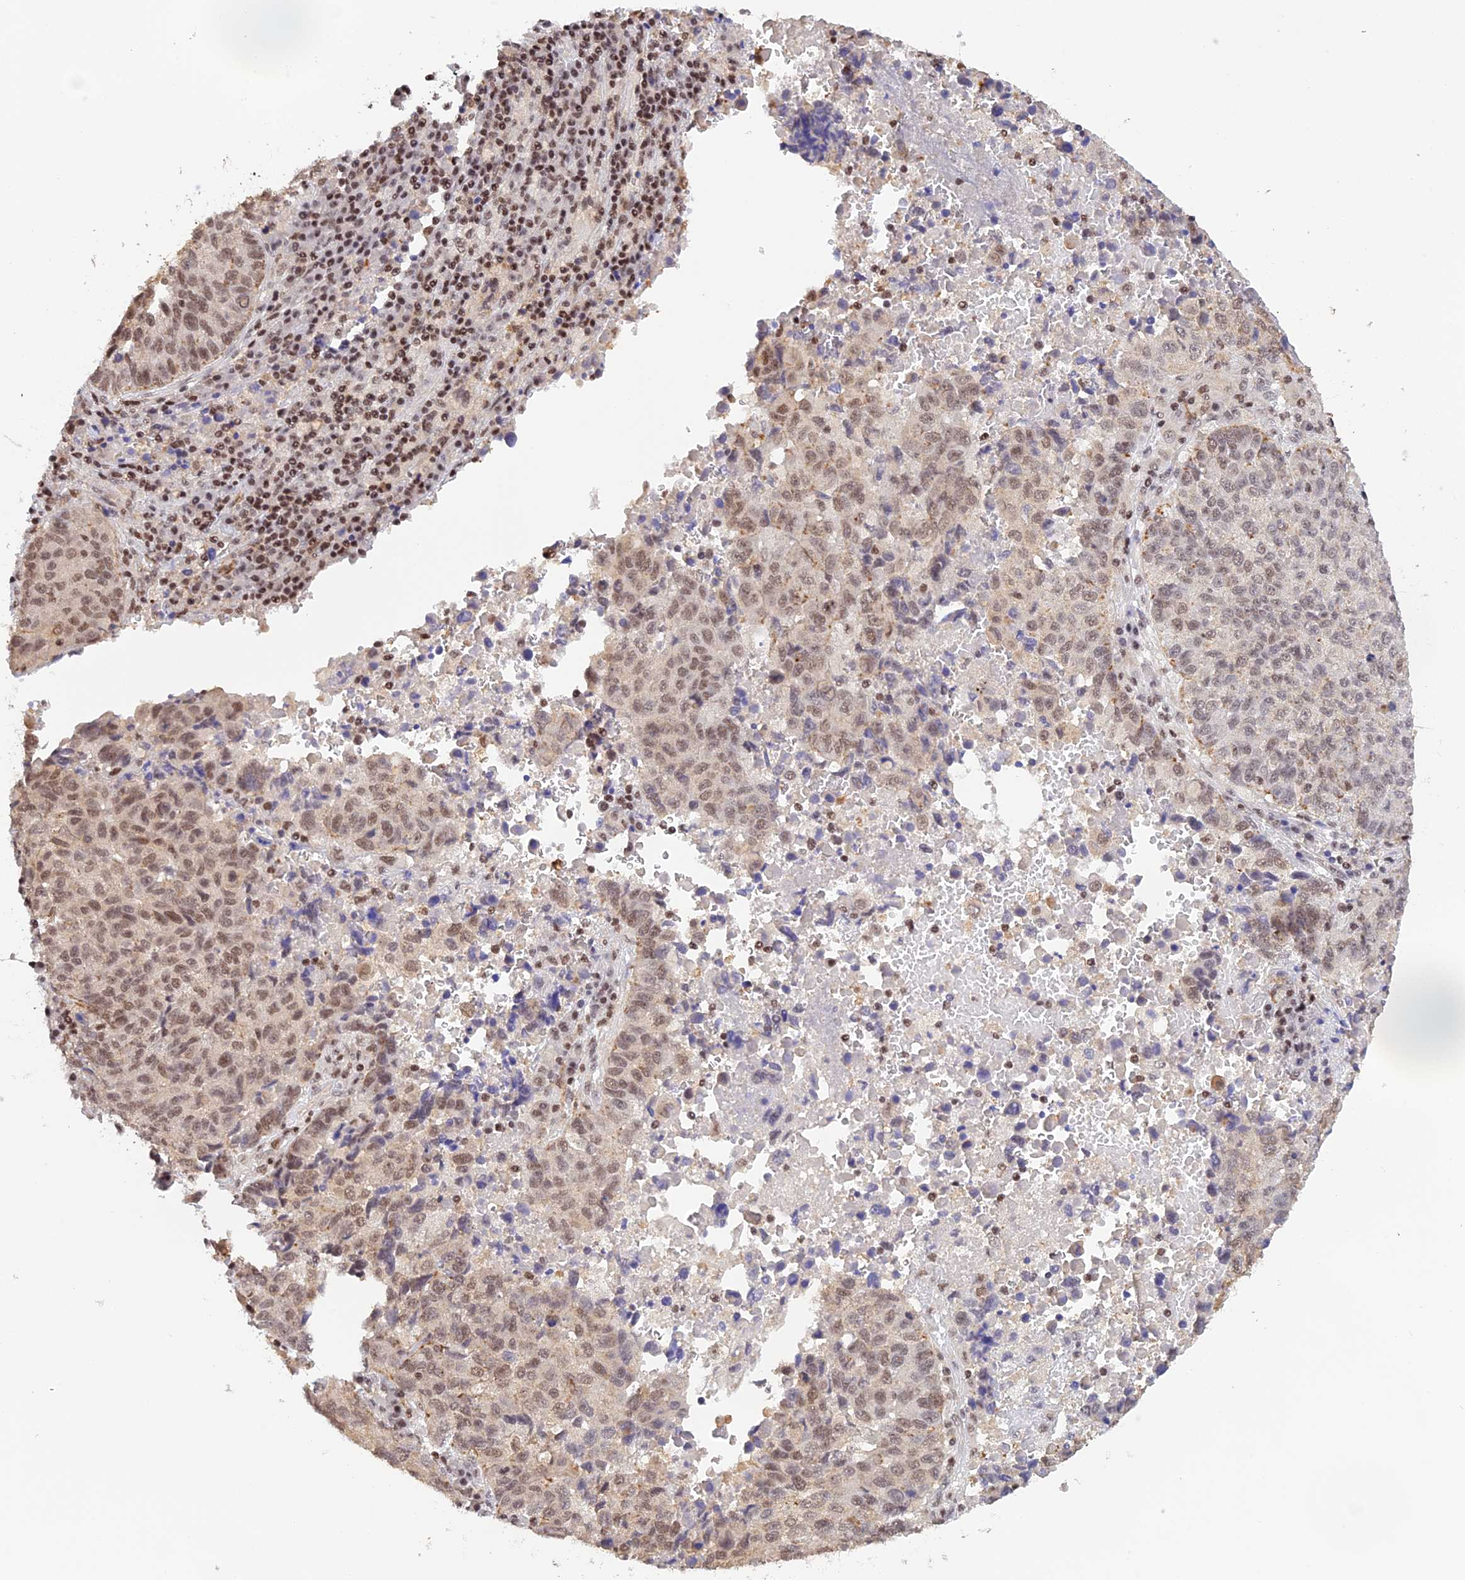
{"staining": {"intensity": "moderate", "quantity": ">75%", "location": "nuclear"}, "tissue": "lung cancer", "cell_type": "Tumor cells", "image_type": "cancer", "snomed": [{"axis": "morphology", "description": "Squamous cell carcinoma, NOS"}, {"axis": "topography", "description": "Lung"}], "caption": "A medium amount of moderate nuclear staining is identified in about >75% of tumor cells in lung cancer (squamous cell carcinoma) tissue.", "gene": "THAP11", "patient": {"sex": "male", "age": 73}}